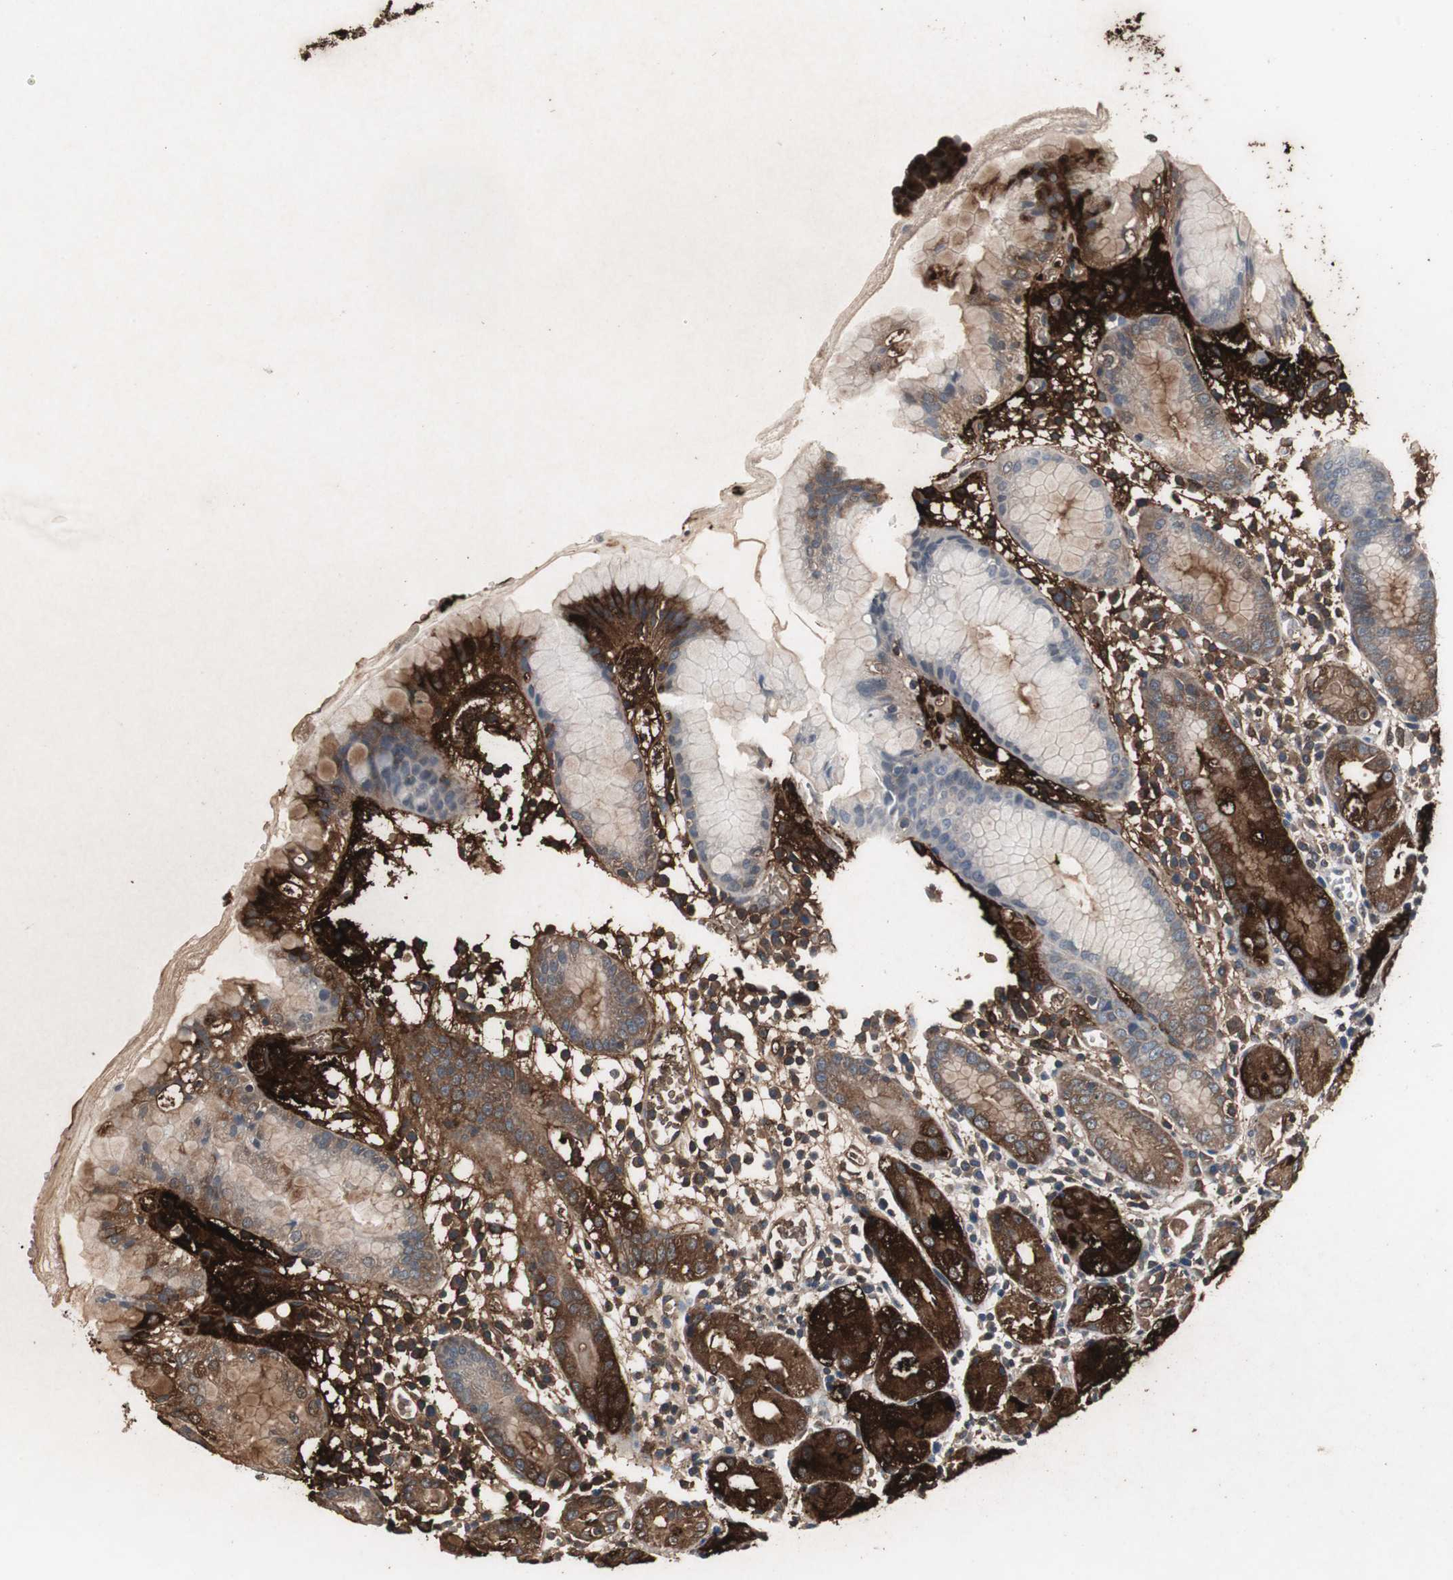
{"staining": {"intensity": "strong", "quantity": "25%-75%", "location": "cytoplasmic/membranous"}, "tissue": "stomach", "cell_type": "Glandular cells", "image_type": "normal", "snomed": [{"axis": "morphology", "description": "Normal tissue, NOS"}, {"axis": "topography", "description": "Stomach"}, {"axis": "topography", "description": "Stomach, lower"}], "caption": "The histopathology image shows a brown stain indicating the presence of a protein in the cytoplasmic/membranous of glandular cells in stomach. (Brightfield microscopy of DAB IHC at high magnification).", "gene": "ZSCAN22", "patient": {"sex": "female", "age": 75}}